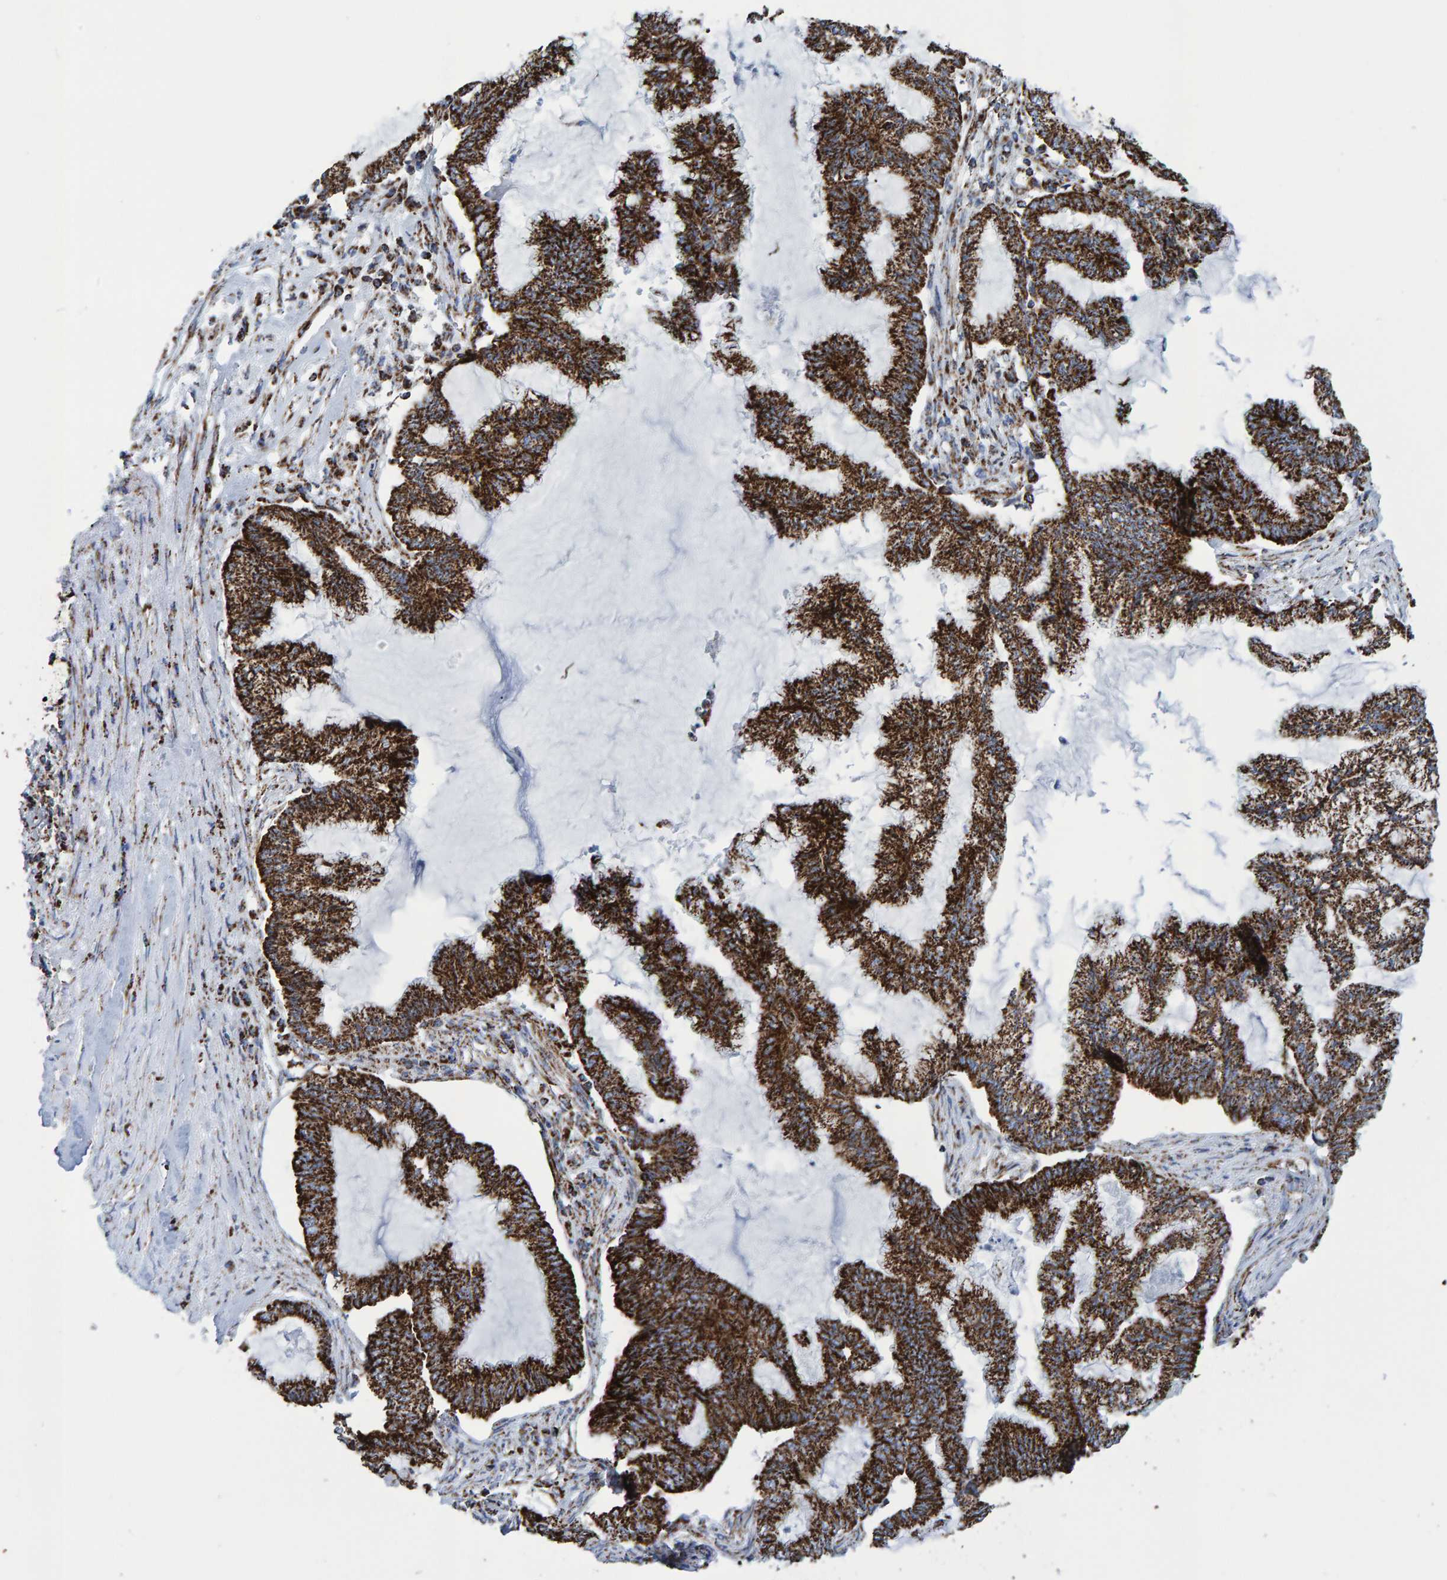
{"staining": {"intensity": "strong", "quantity": ">75%", "location": "cytoplasmic/membranous"}, "tissue": "endometrial cancer", "cell_type": "Tumor cells", "image_type": "cancer", "snomed": [{"axis": "morphology", "description": "Adenocarcinoma, NOS"}, {"axis": "topography", "description": "Endometrium"}], "caption": "The image exhibits a brown stain indicating the presence of a protein in the cytoplasmic/membranous of tumor cells in endometrial adenocarcinoma.", "gene": "ENSG00000262660", "patient": {"sex": "female", "age": 86}}